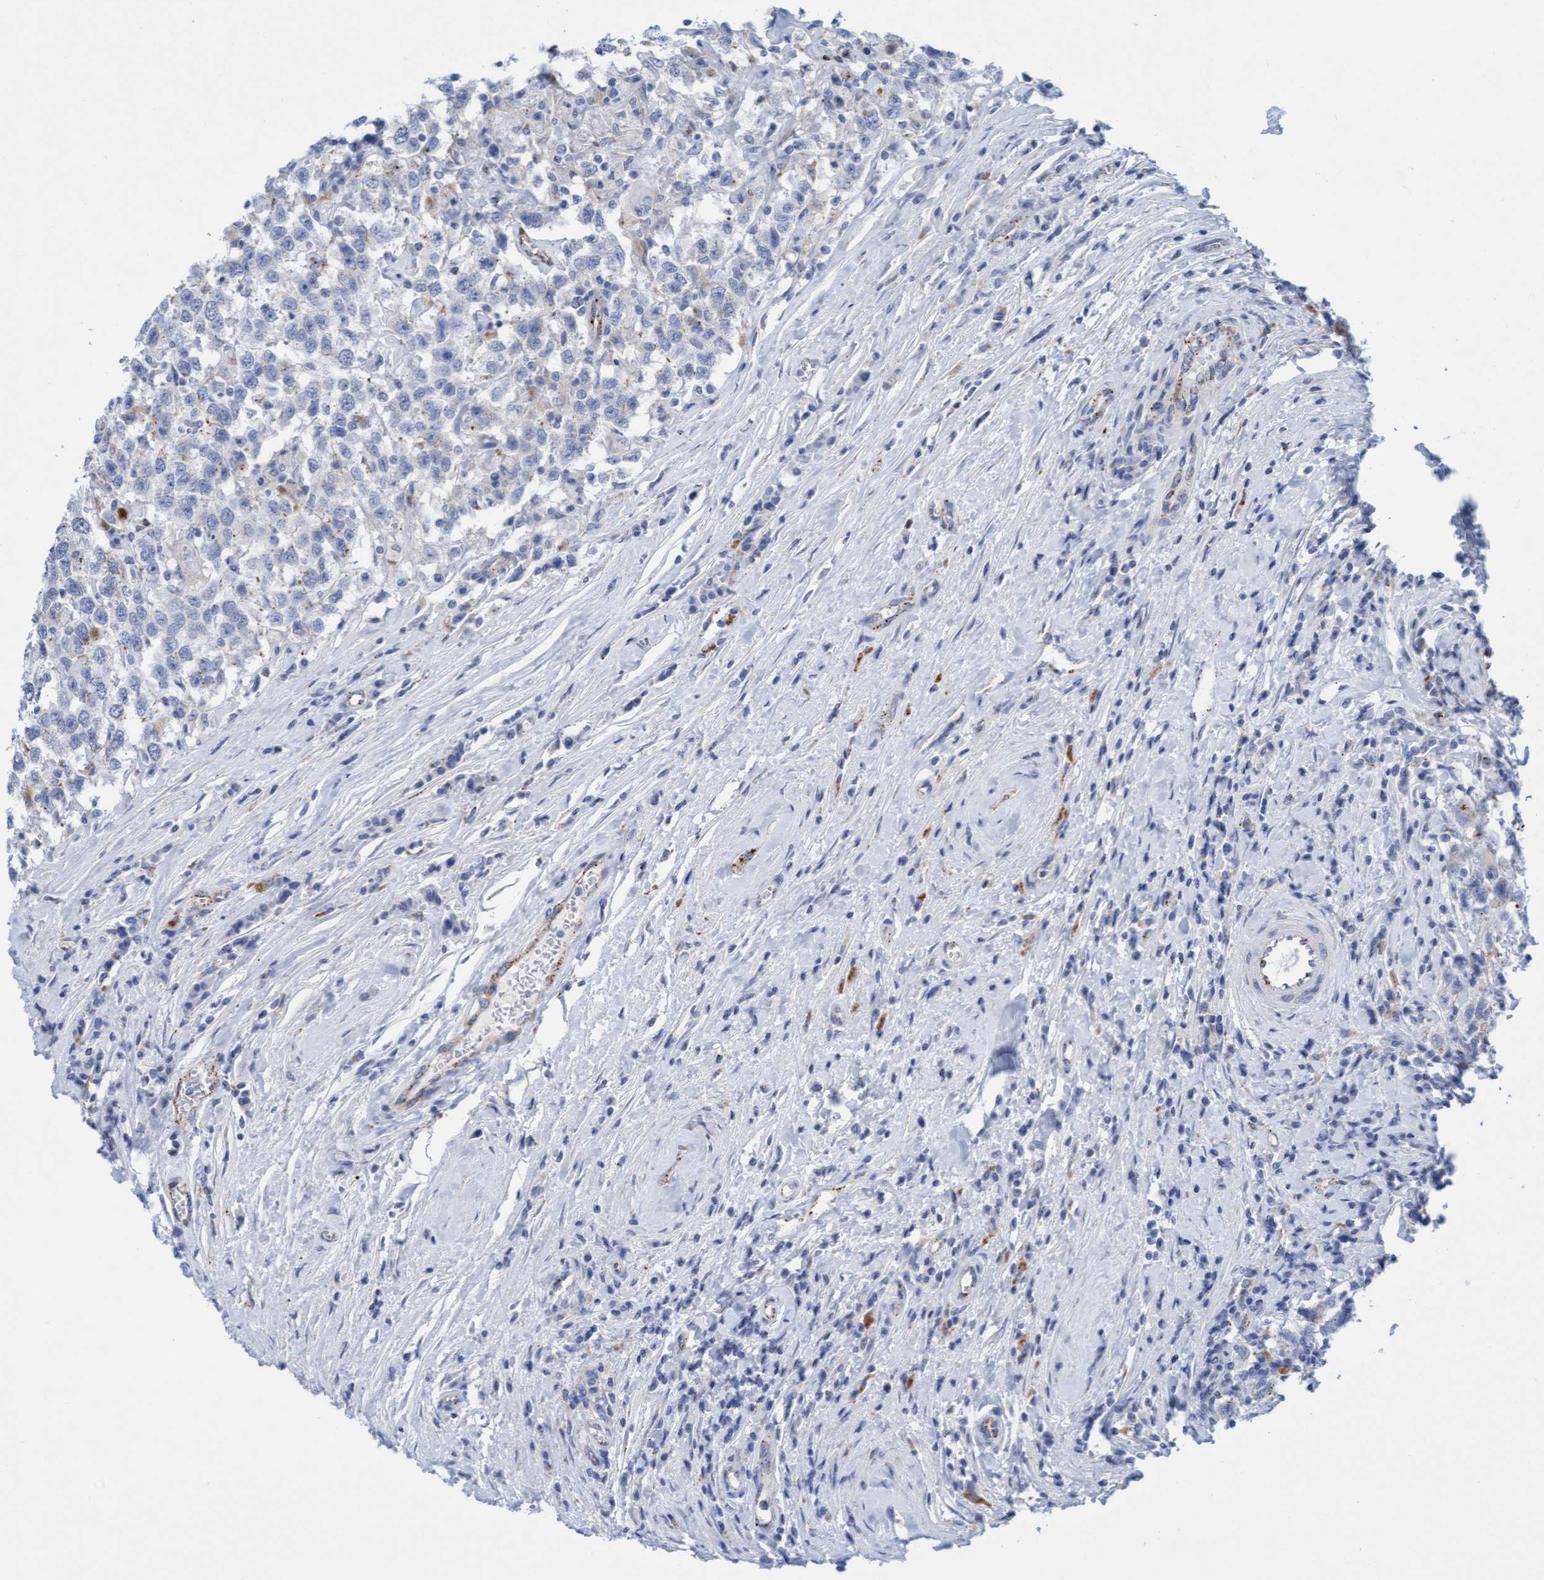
{"staining": {"intensity": "negative", "quantity": "none", "location": "none"}, "tissue": "testis cancer", "cell_type": "Tumor cells", "image_type": "cancer", "snomed": [{"axis": "morphology", "description": "Seminoma, NOS"}, {"axis": "topography", "description": "Testis"}], "caption": "Tumor cells are negative for brown protein staining in testis cancer.", "gene": "SGSH", "patient": {"sex": "male", "age": 41}}